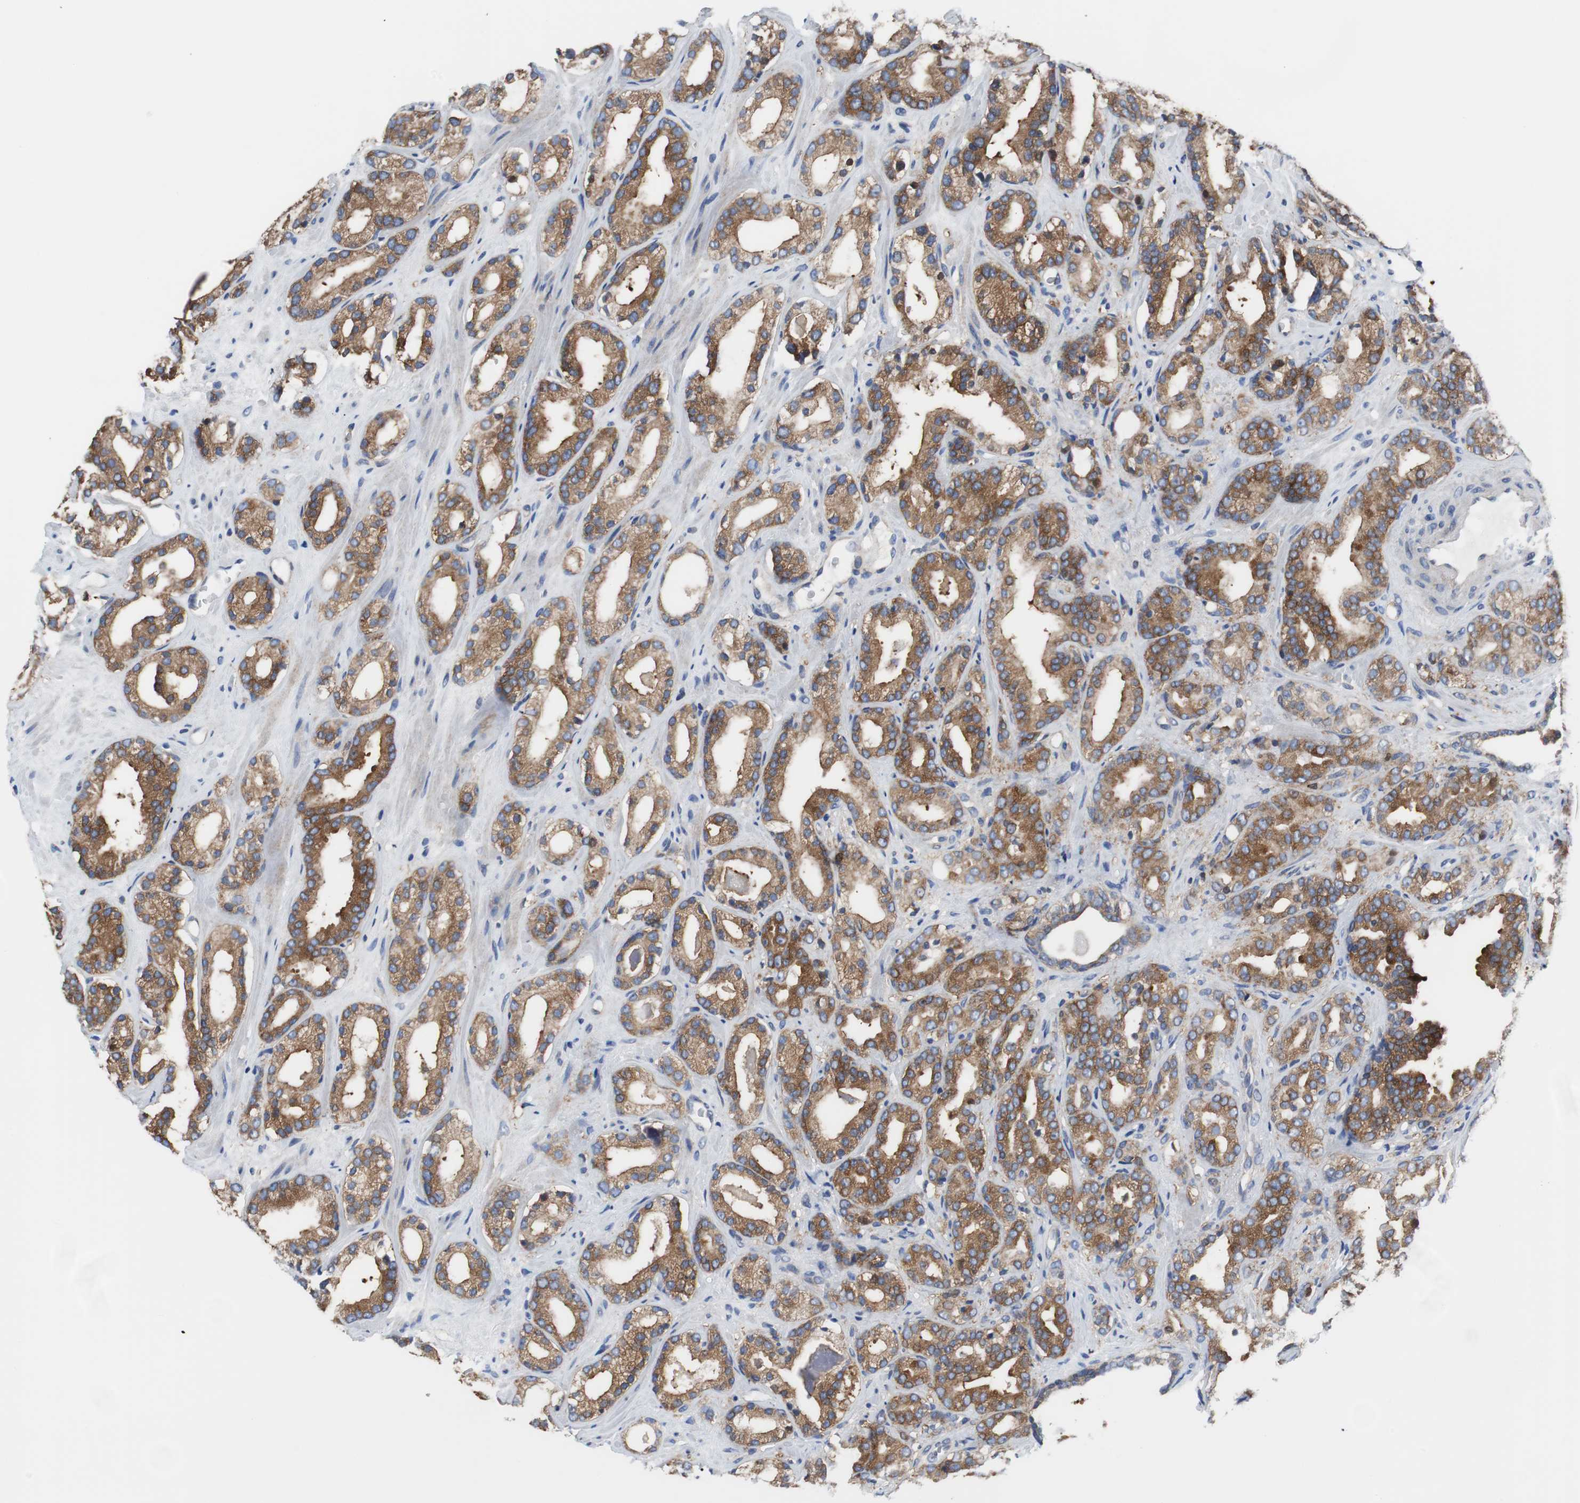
{"staining": {"intensity": "moderate", "quantity": ">75%", "location": "cytoplasmic/membranous"}, "tissue": "prostate cancer", "cell_type": "Tumor cells", "image_type": "cancer", "snomed": [{"axis": "morphology", "description": "Adenocarcinoma, Low grade"}, {"axis": "topography", "description": "Prostate"}], "caption": "Immunohistochemistry (IHC) (DAB) staining of human prostate cancer (adenocarcinoma (low-grade)) exhibits moderate cytoplasmic/membranous protein positivity in about >75% of tumor cells.", "gene": "BRAF", "patient": {"sex": "male", "age": 63}}